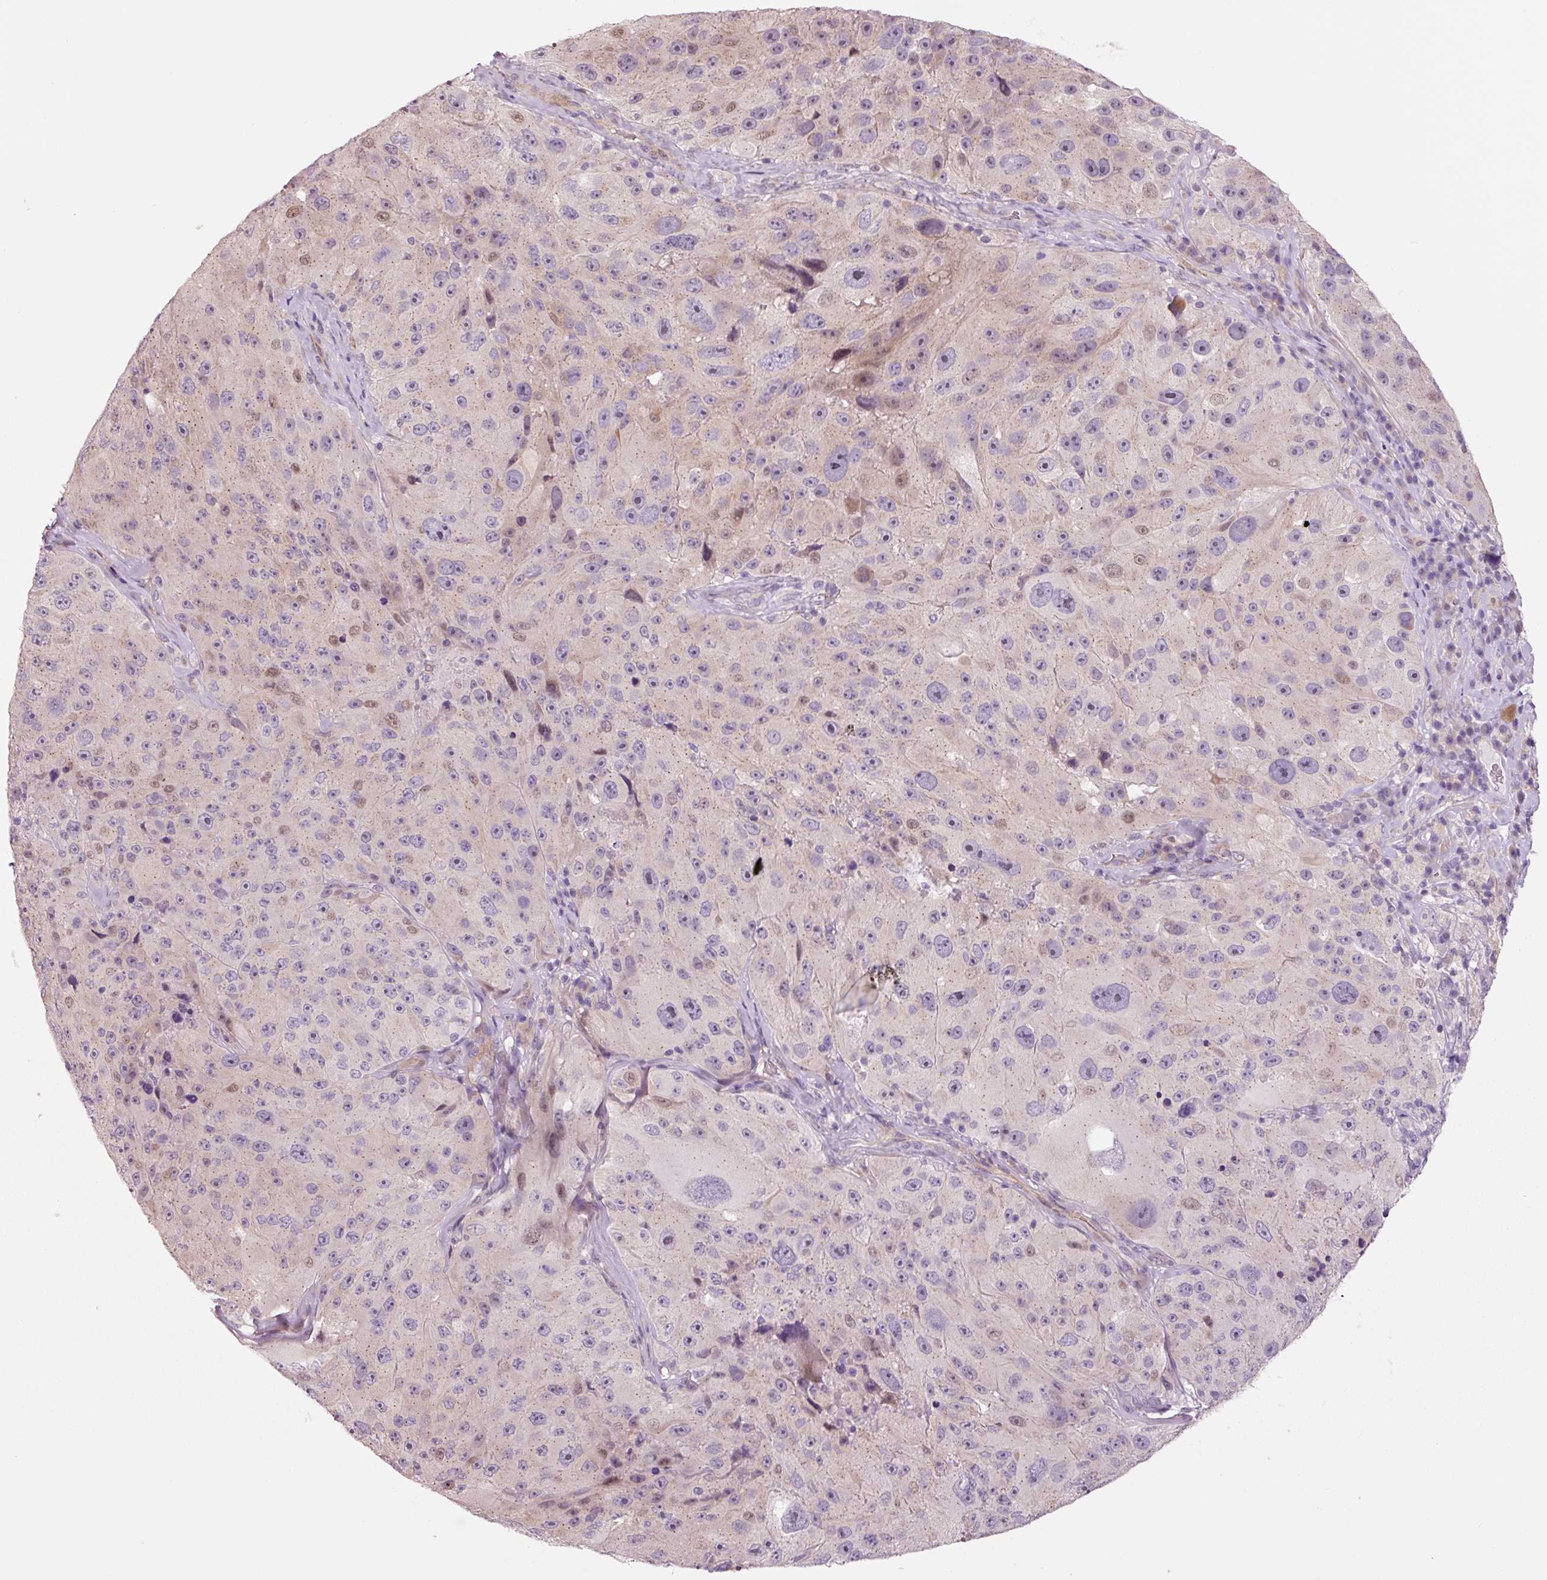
{"staining": {"intensity": "moderate", "quantity": "<25%", "location": "cytoplasmic/membranous,nuclear"}, "tissue": "melanoma", "cell_type": "Tumor cells", "image_type": "cancer", "snomed": [{"axis": "morphology", "description": "Malignant melanoma, Metastatic site"}, {"axis": "topography", "description": "Lymph node"}], "caption": "IHC photomicrograph of melanoma stained for a protein (brown), which reveals low levels of moderate cytoplasmic/membranous and nuclear staining in about <25% of tumor cells.", "gene": "DAPP1", "patient": {"sex": "male", "age": 62}}